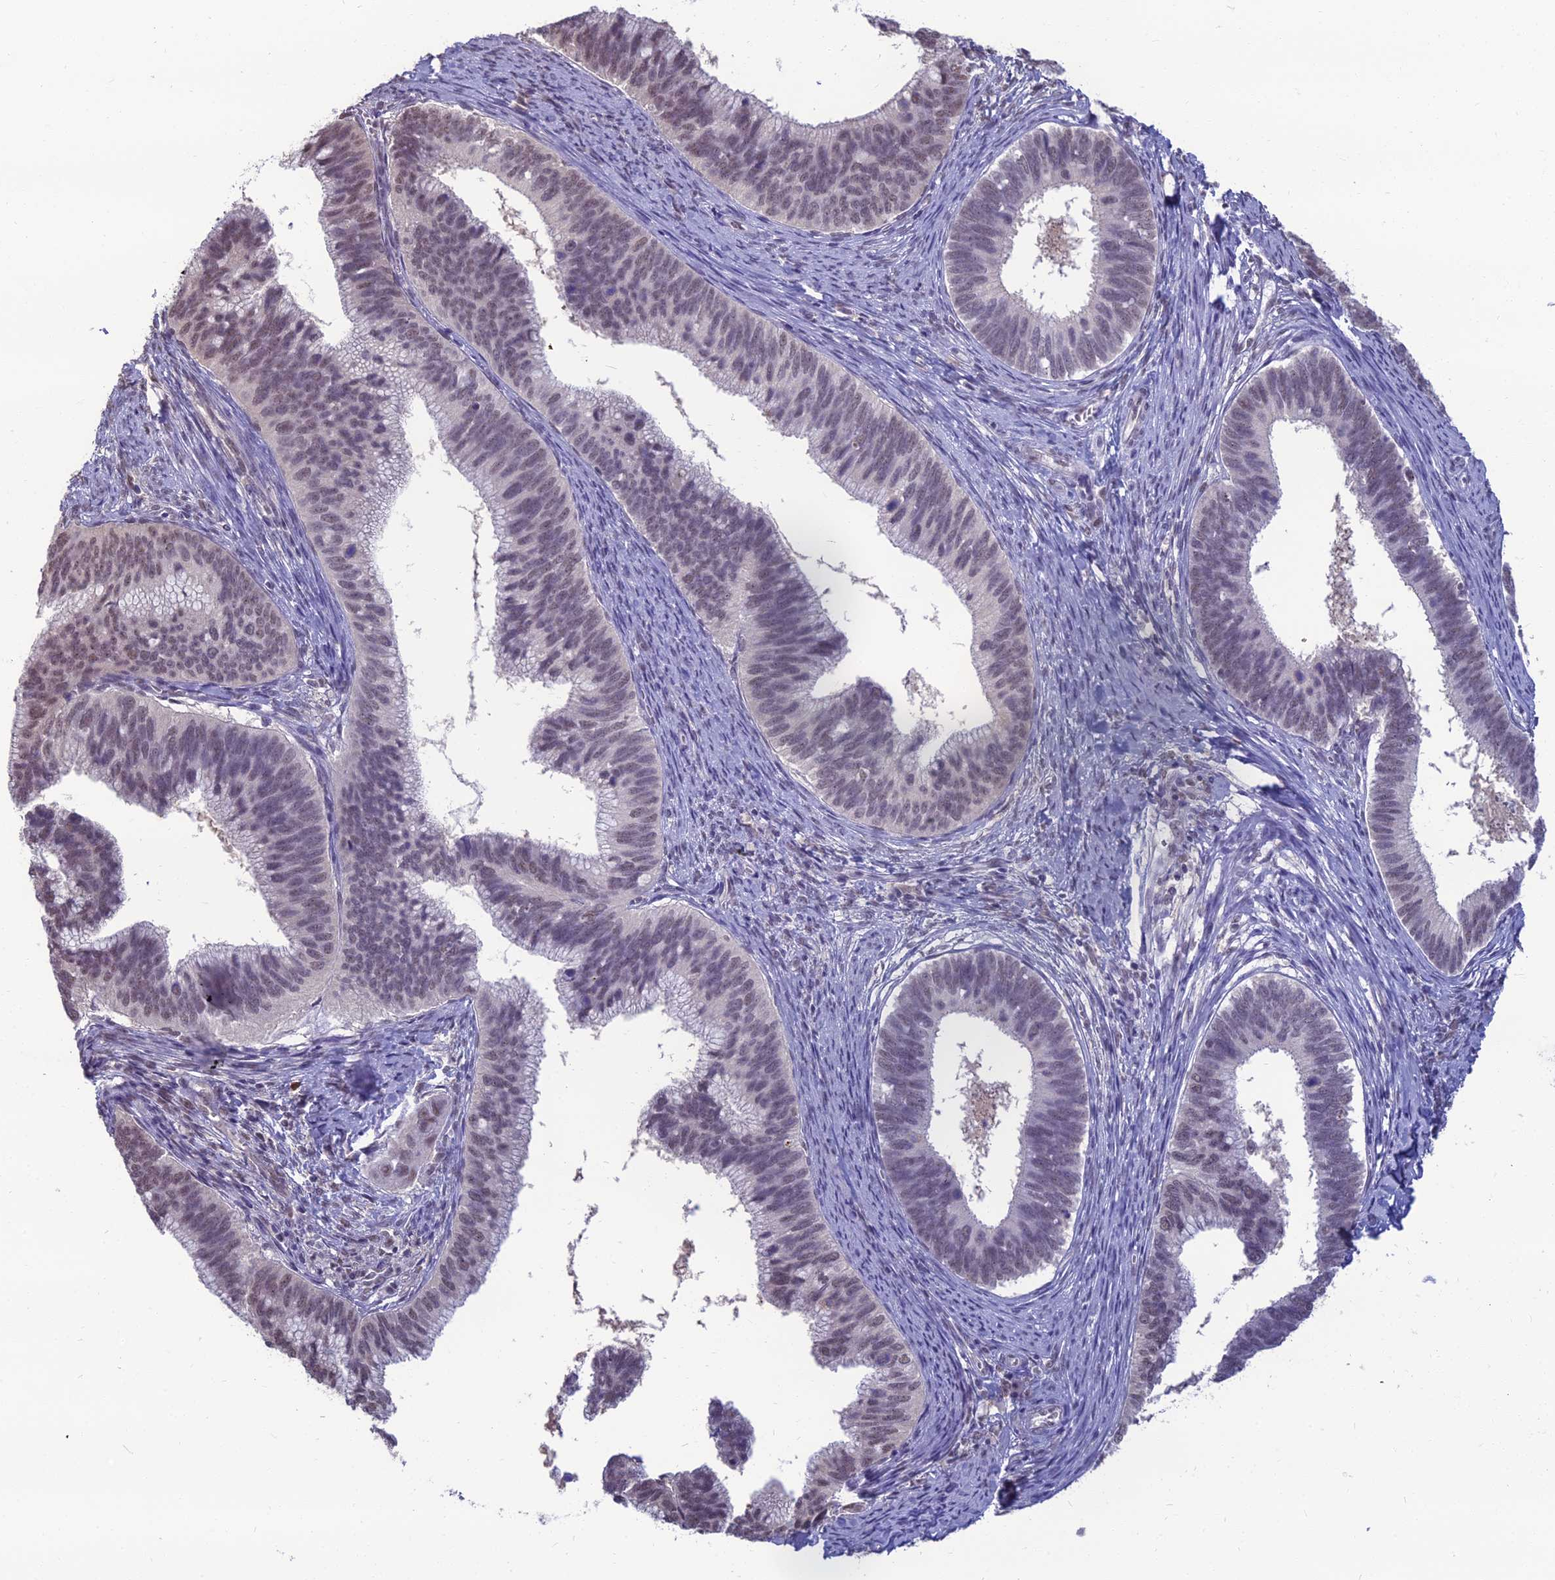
{"staining": {"intensity": "weak", "quantity": "25%-75%", "location": "nuclear"}, "tissue": "cervical cancer", "cell_type": "Tumor cells", "image_type": "cancer", "snomed": [{"axis": "morphology", "description": "Adenocarcinoma, NOS"}, {"axis": "topography", "description": "Cervix"}], "caption": "Cervical cancer (adenocarcinoma) stained with IHC shows weak nuclear expression in approximately 25%-75% of tumor cells. Nuclei are stained in blue.", "gene": "SRSF7", "patient": {"sex": "female", "age": 42}}